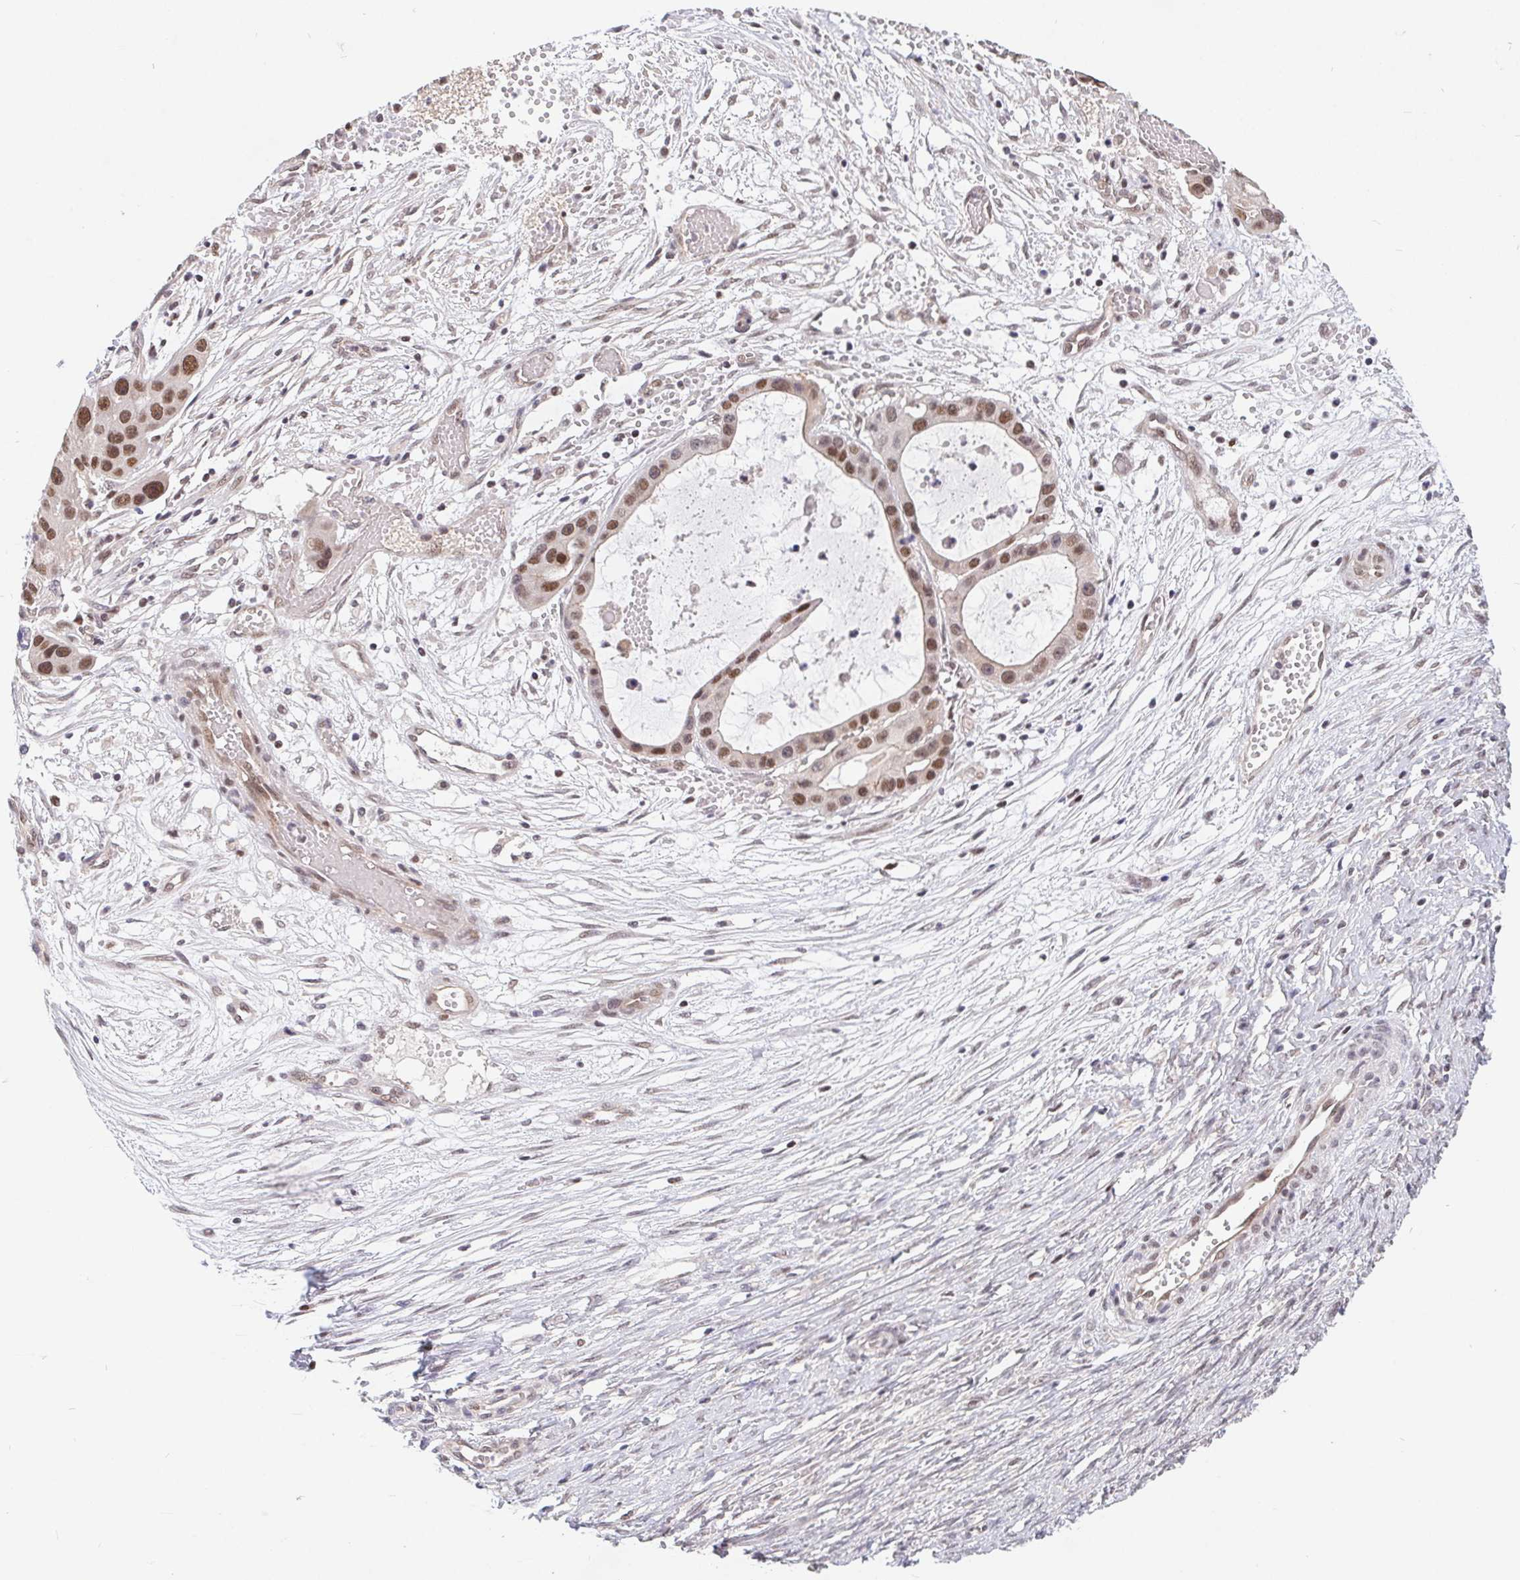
{"staining": {"intensity": "moderate", "quantity": "25%-75%", "location": "nuclear"}, "tissue": "ovarian cancer", "cell_type": "Tumor cells", "image_type": "cancer", "snomed": [{"axis": "morphology", "description": "Cystadenocarcinoma, serous, NOS"}, {"axis": "topography", "description": "Ovary"}], "caption": "Immunohistochemistry image of neoplastic tissue: ovarian cancer stained using IHC shows medium levels of moderate protein expression localized specifically in the nuclear of tumor cells, appearing as a nuclear brown color.", "gene": "POU2F1", "patient": {"sex": "female", "age": 56}}